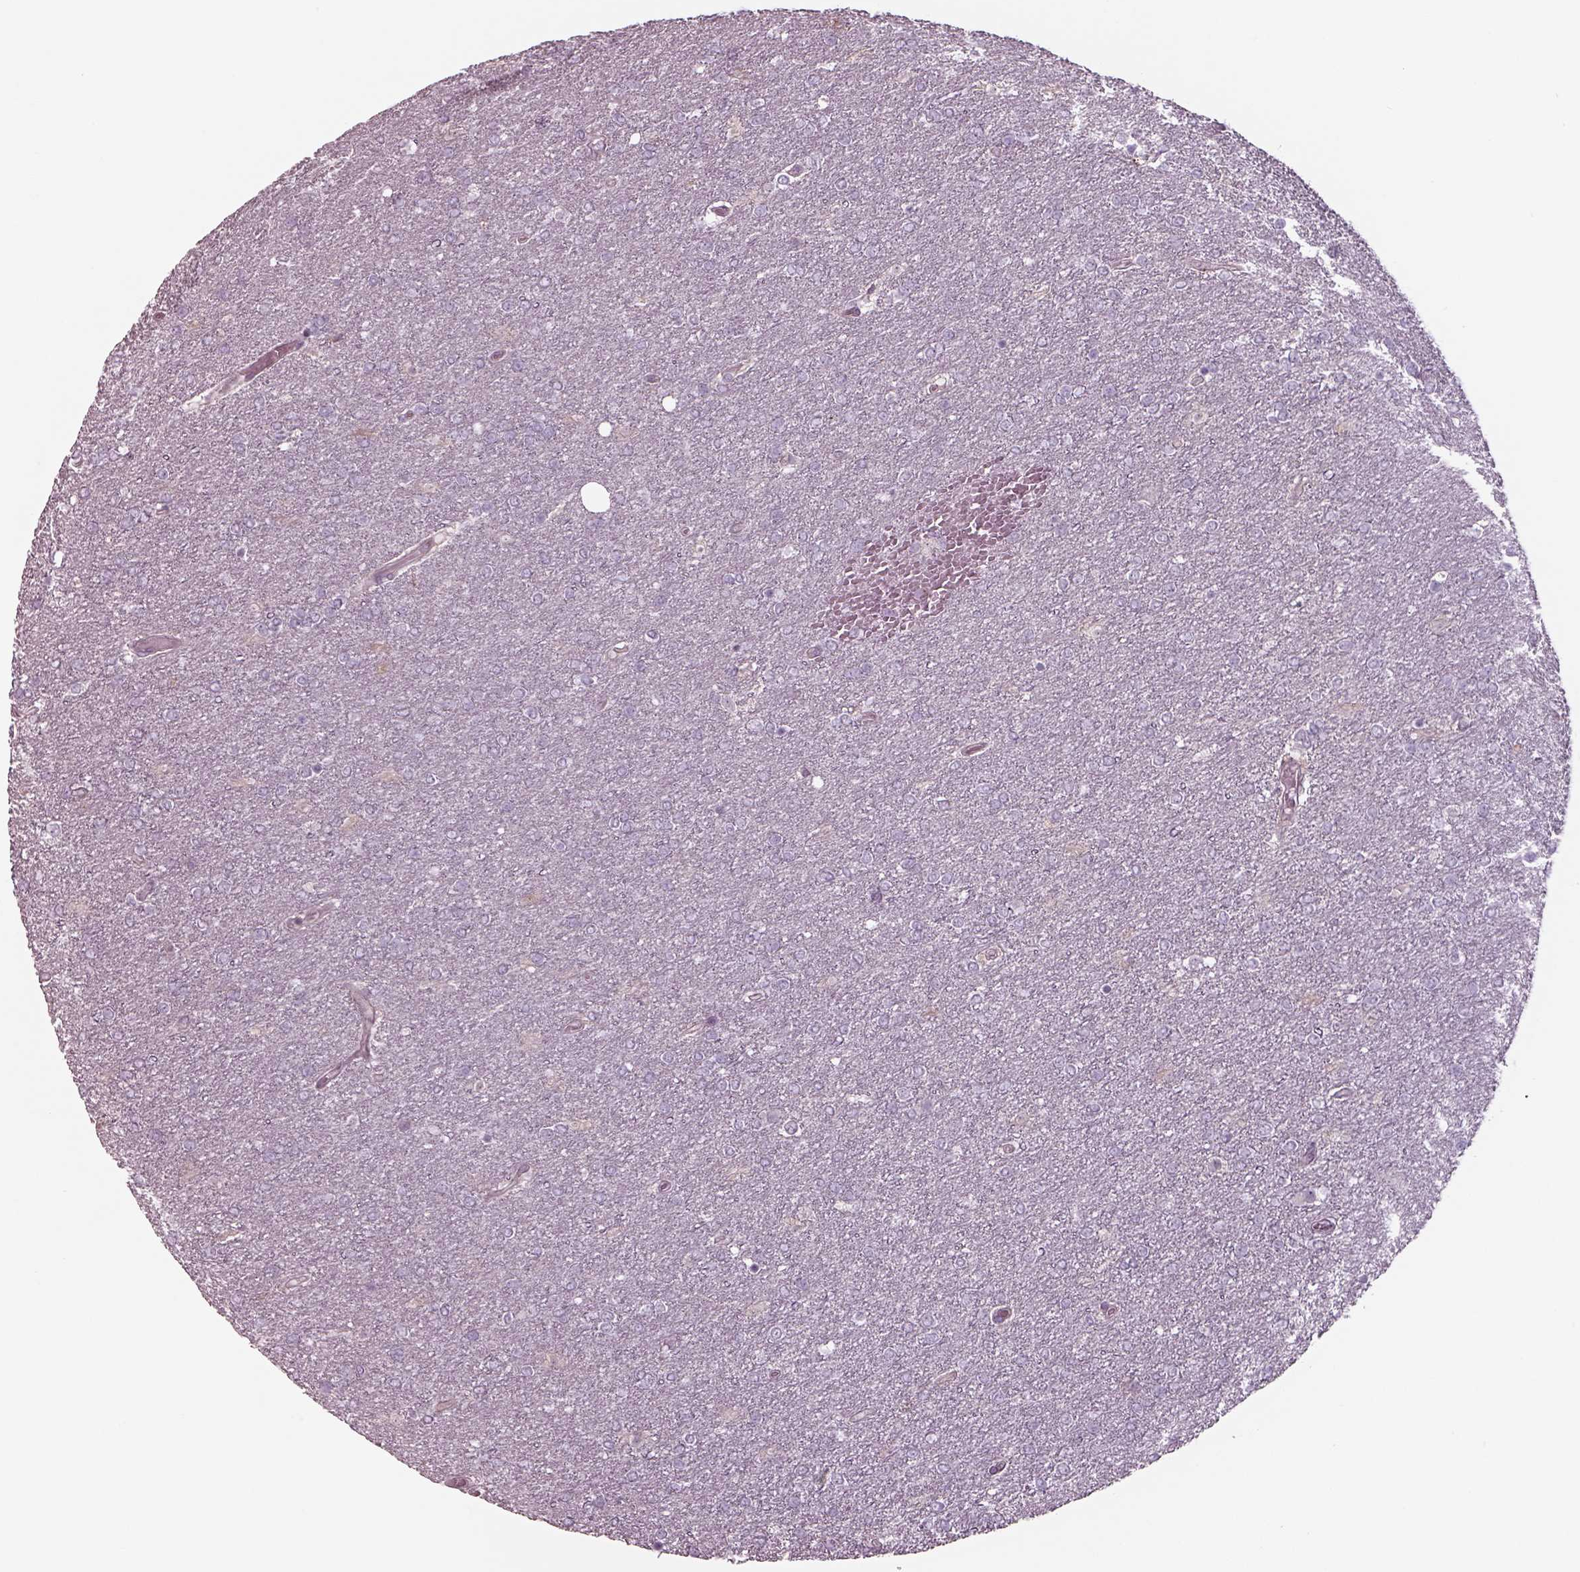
{"staining": {"intensity": "negative", "quantity": "none", "location": "none"}, "tissue": "glioma", "cell_type": "Tumor cells", "image_type": "cancer", "snomed": [{"axis": "morphology", "description": "Glioma, malignant, High grade"}, {"axis": "topography", "description": "Brain"}], "caption": "Histopathology image shows no significant protein expression in tumor cells of malignant glioma (high-grade).", "gene": "SEPTIN14", "patient": {"sex": "female", "age": 61}}